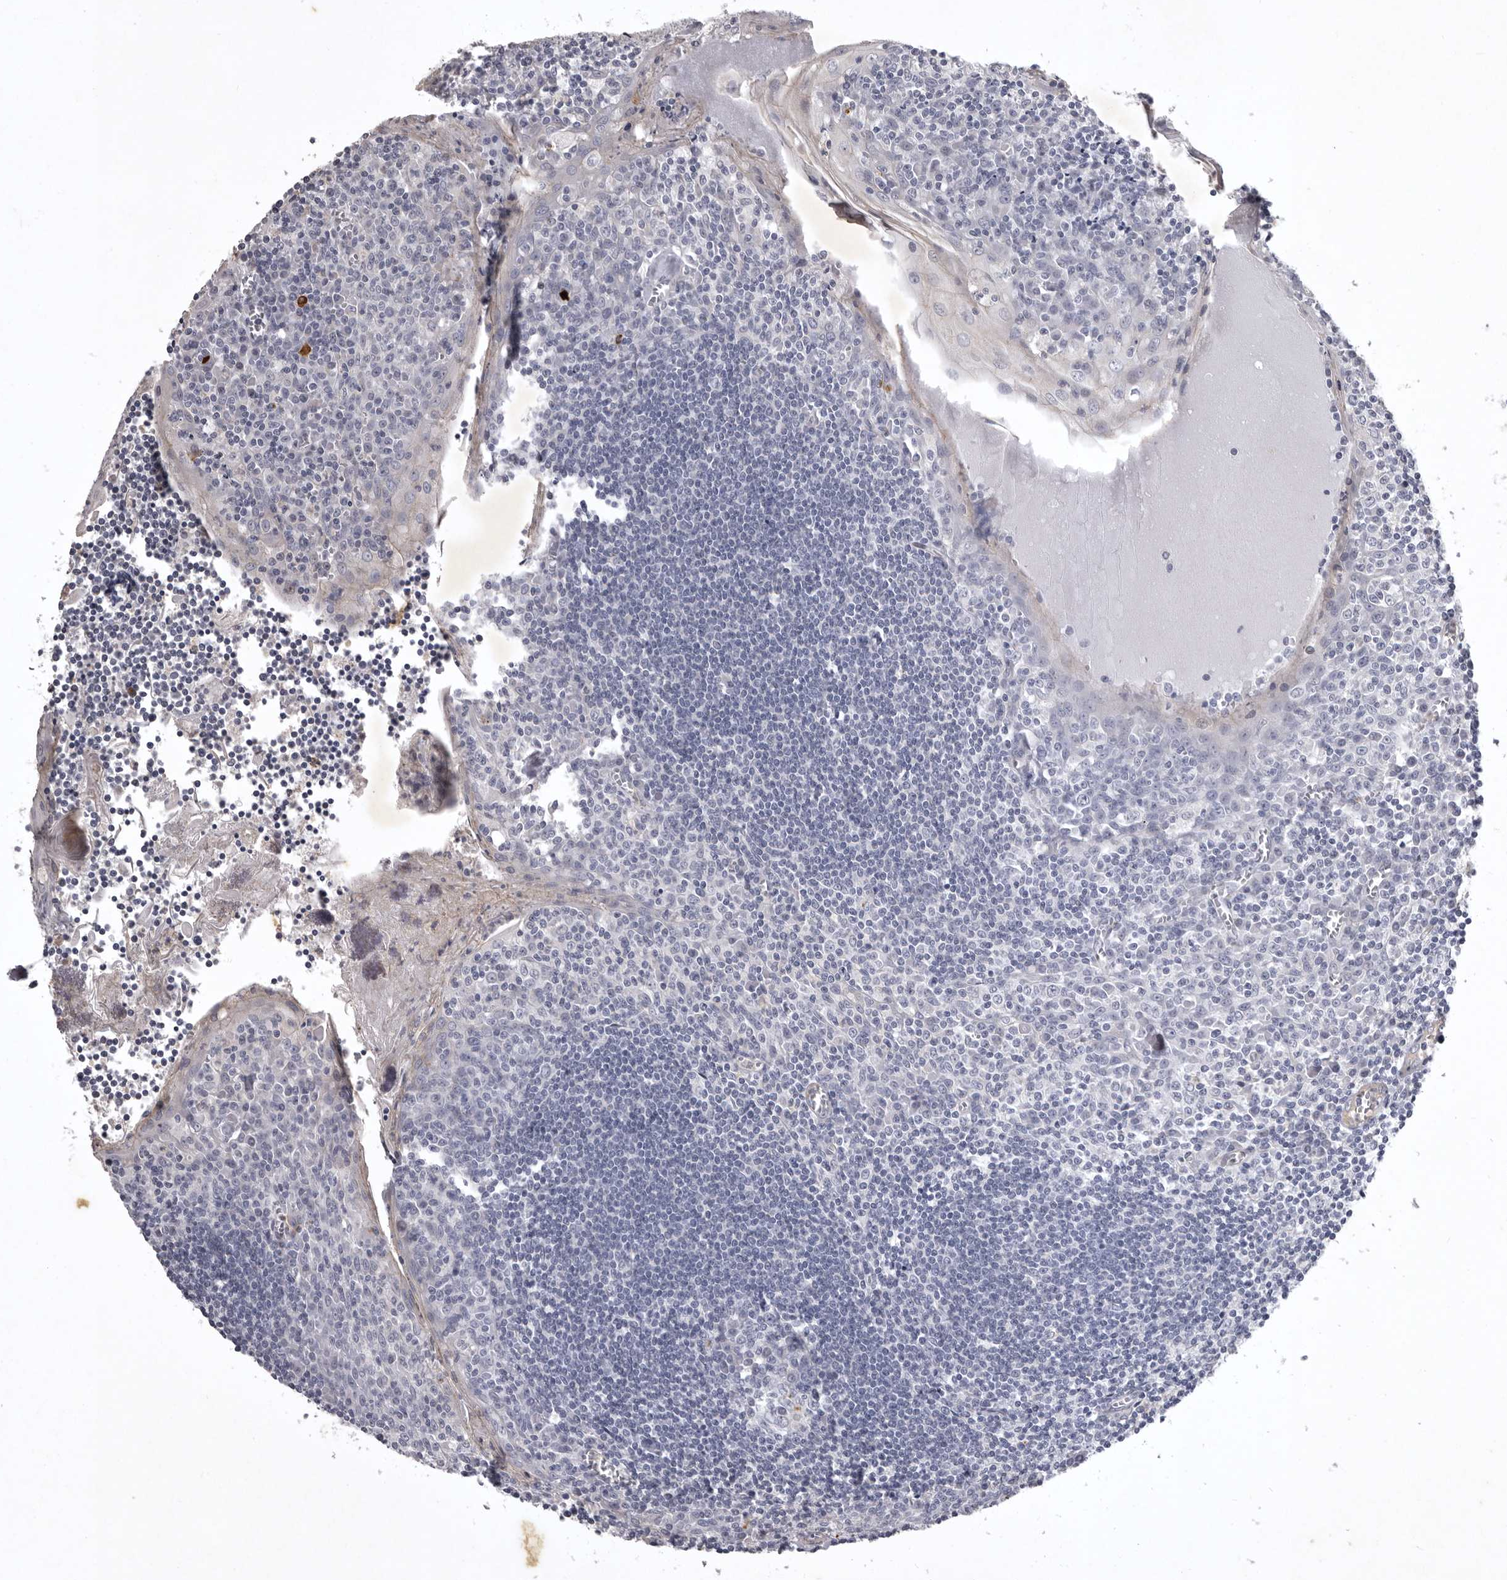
{"staining": {"intensity": "negative", "quantity": "none", "location": "none"}, "tissue": "tonsil", "cell_type": "Germinal center cells", "image_type": "normal", "snomed": [{"axis": "morphology", "description": "Normal tissue, NOS"}, {"axis": "topography", "description": "Tonsil"}], "caption": "A micrograph of tonsil stained for a protein displays no brown staining in germinal center cells. (Stains: DAB IHC with hematoxylin counter stain, Microscopy: brightfield microscopy at high magnification).", "gene": "NKAIN4", "patient": {"sex": "male", "age": 27}}